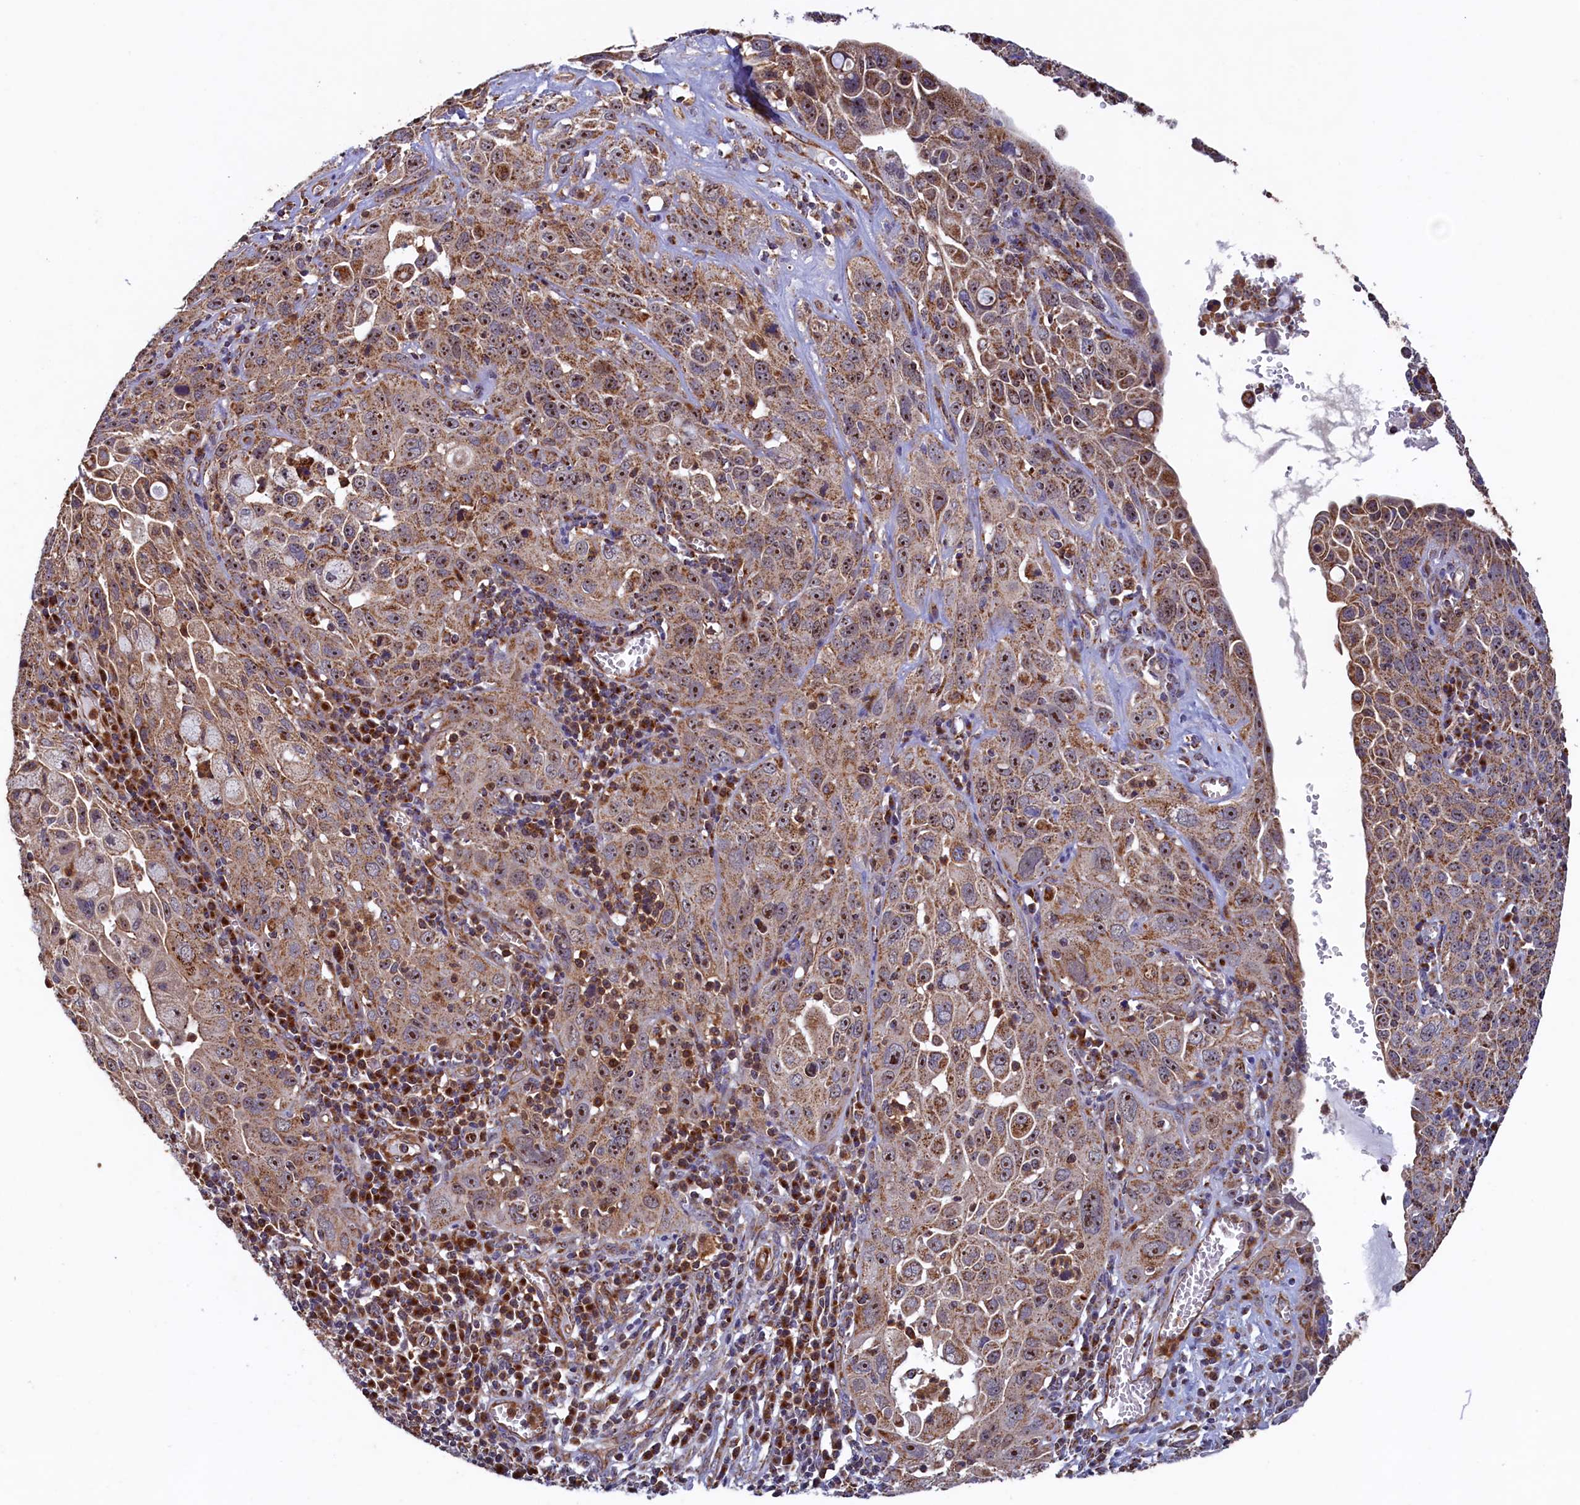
{"staining": {"intensity": "moderate", "quantity": ">75%", "location": "cytoplasmic/membranous,nuclear"}, "tissue": "cervical cancer", "cell_type": "Tumor cells", "image_type": "cancer", "snomed": [{"axis": "morphology", "description": "Squamous cell carcinoma, NOS"}, {"axis": "topography", "description": "Cervix"}], "caption": "IHC (DAB) staining of cervical squamous cell carcinoma shows moderate cytoplasmic/membranous and nuclear protein positivity in about >75% of tumor cells.", "gene": "UBE3B", "patient": {"sex": "female", "age": 42}}